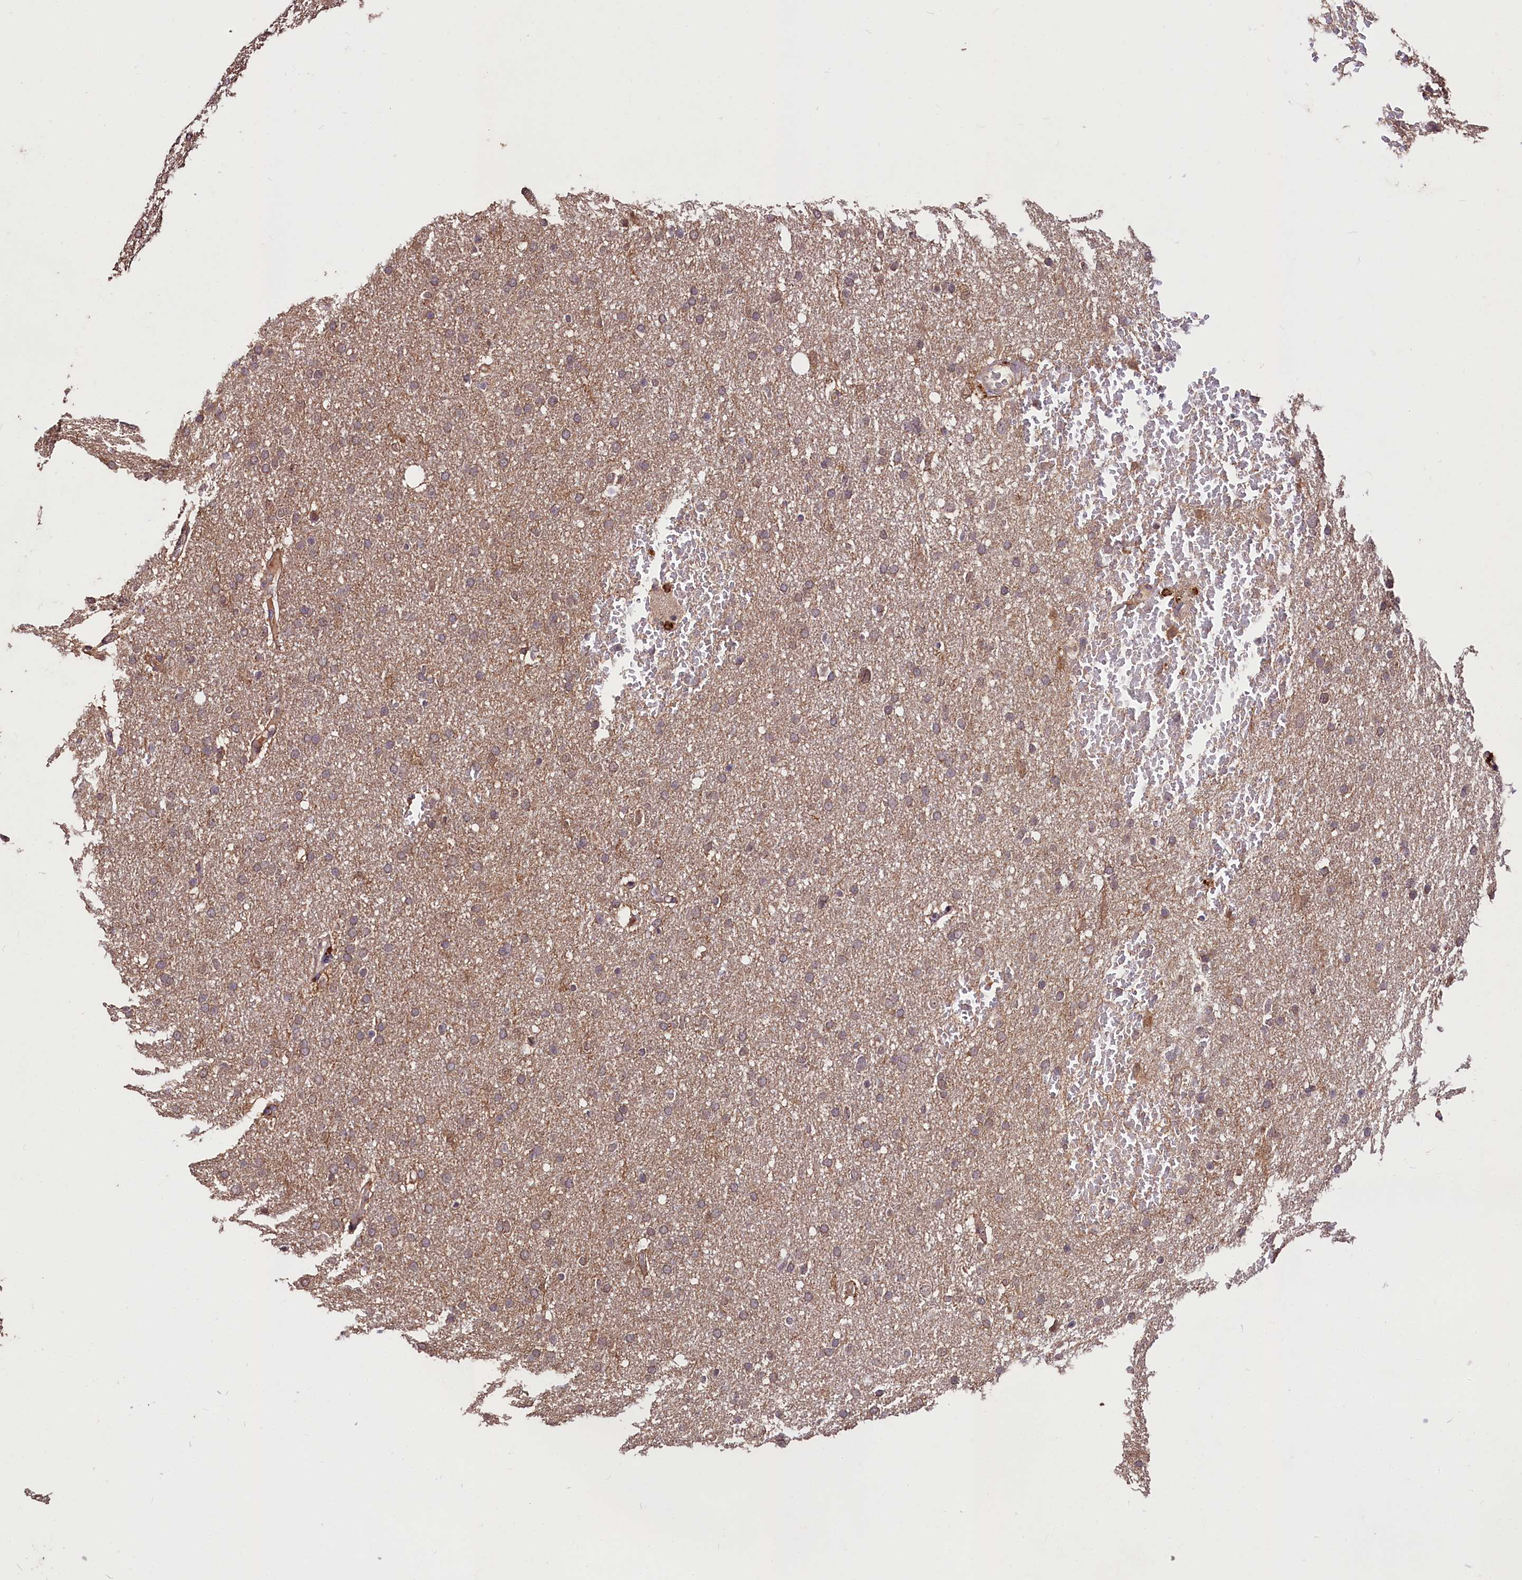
{"staining": {"intensity": "weak", "quantity": ">75%", "location": "cytoplasmic/membranous"}, "tissue": "glioma", "cell_type": "Tumor cells", "image_type": "cancer", "snomed": [{"axis": "morphology", "description": "Glioma, malignant, High grade"}, {"axis": "topography", "description": "Cerebral cortex"}], "caption": "DAB immunohistochemical staining of human glioma exhibits weak cytoplasmic/membranous protein positivity in approximately >75% of tumor cells.", "gene": "KLRB1", "patient": {"sex": "female", "age": 36}}